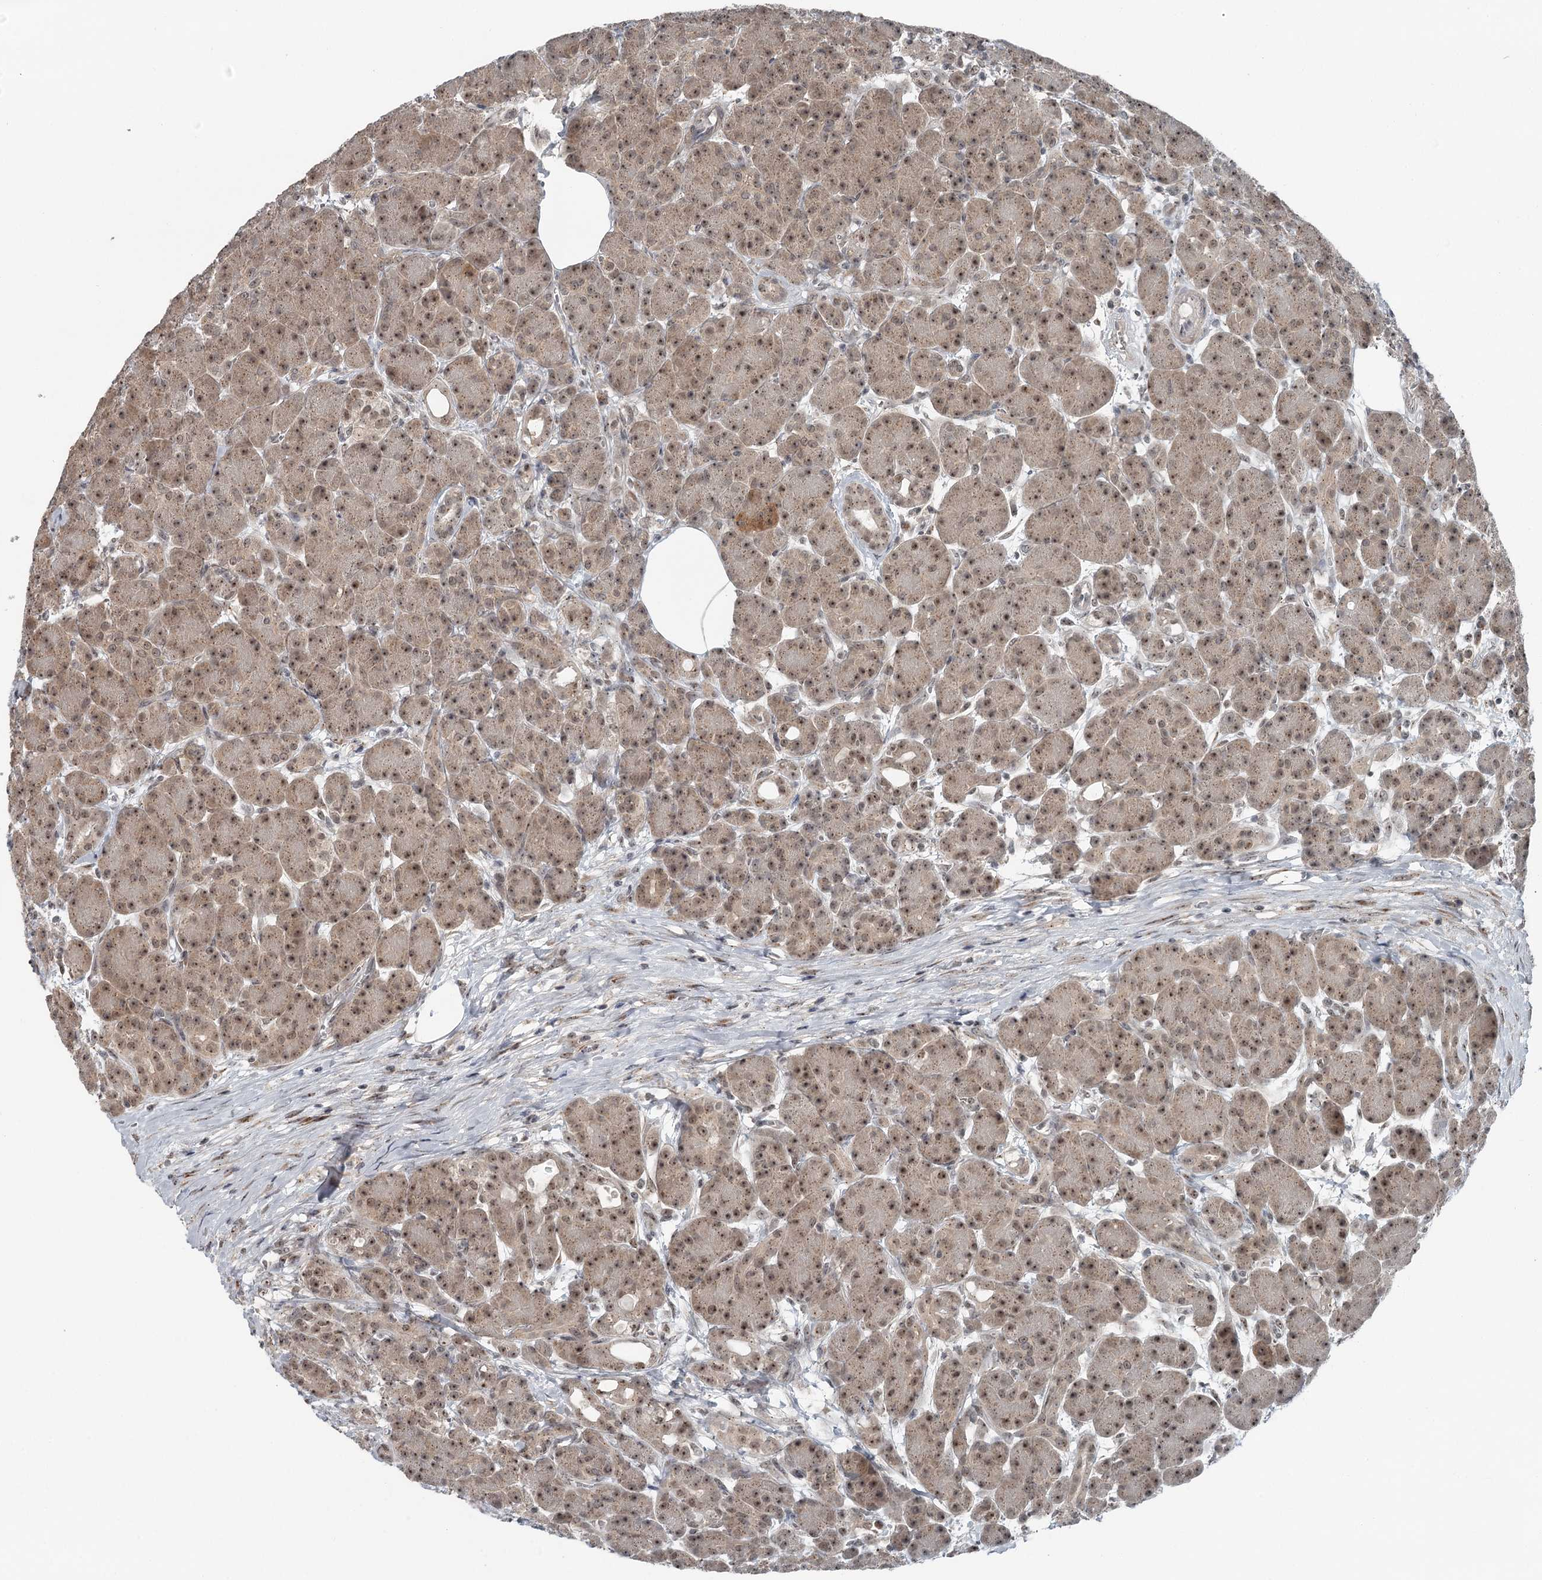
{"staining": {"intensity": "moderate", "quantity": ">75%", "location": "cytoplasmic/membranous,nuclear"}, "tissue": "pancreas", "cell_type": "Exocrine glandular cells", "image_type": "normal", "snomed": [{"axis": "morphology", "description": "Normal tissue, NOS"}, {"axis": "topography", "description": "Pancreas"}], "caption": "Immunohistochemical staining of normal human pancreas displays >75% levels of moderate cytoplasmic/membranous,nuclear protein staining in approximately >75% of exocrine glandular cells.", "gene": "EXOSC1", "patient": {"sex": "male", "age": 63}}